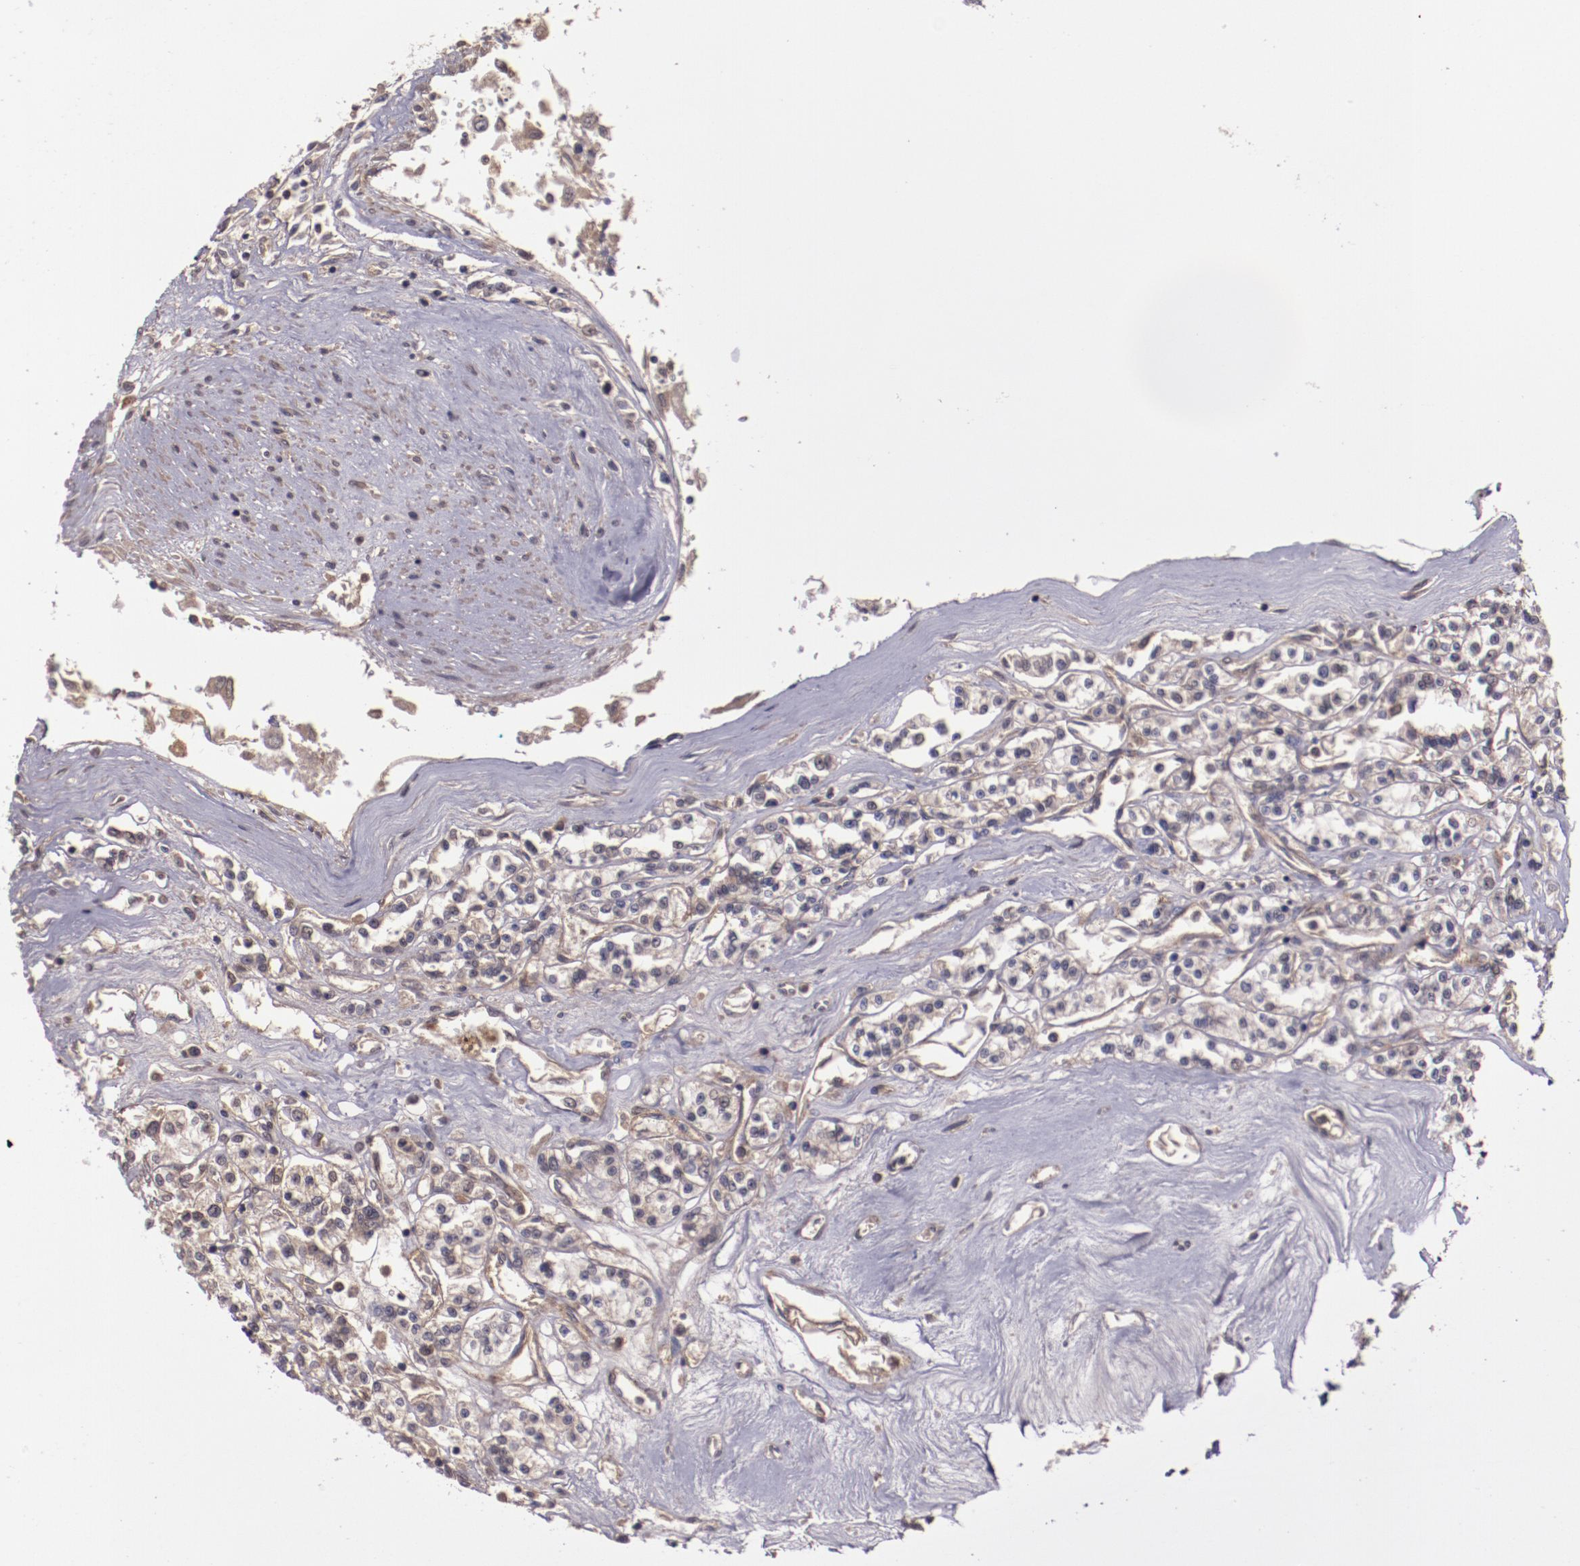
{"staining": {"intensity": "weak", "quantity": ">75%", "location": "cytoplasmic/membranous"}, "tissue": "renal cancer", "cell_type": "Tumor cells", "image_type": "cancer", "snomed": [{"axis": "morphology", "description": "Adenocarcinoma, NOS"}, {"axis": "topography", "description": "Kidney"}], "caption": "Adenocarcinoma (renal) stained with immunohistochemistry reveals weak cytoplasmic/membranous staining in approximately >75% of tumor cells. (DAB IHC, brown staining for protein, blue staining for nuclei).", "gene": "FTSJ1", "patient": {"sex": "female", "age": 76}}